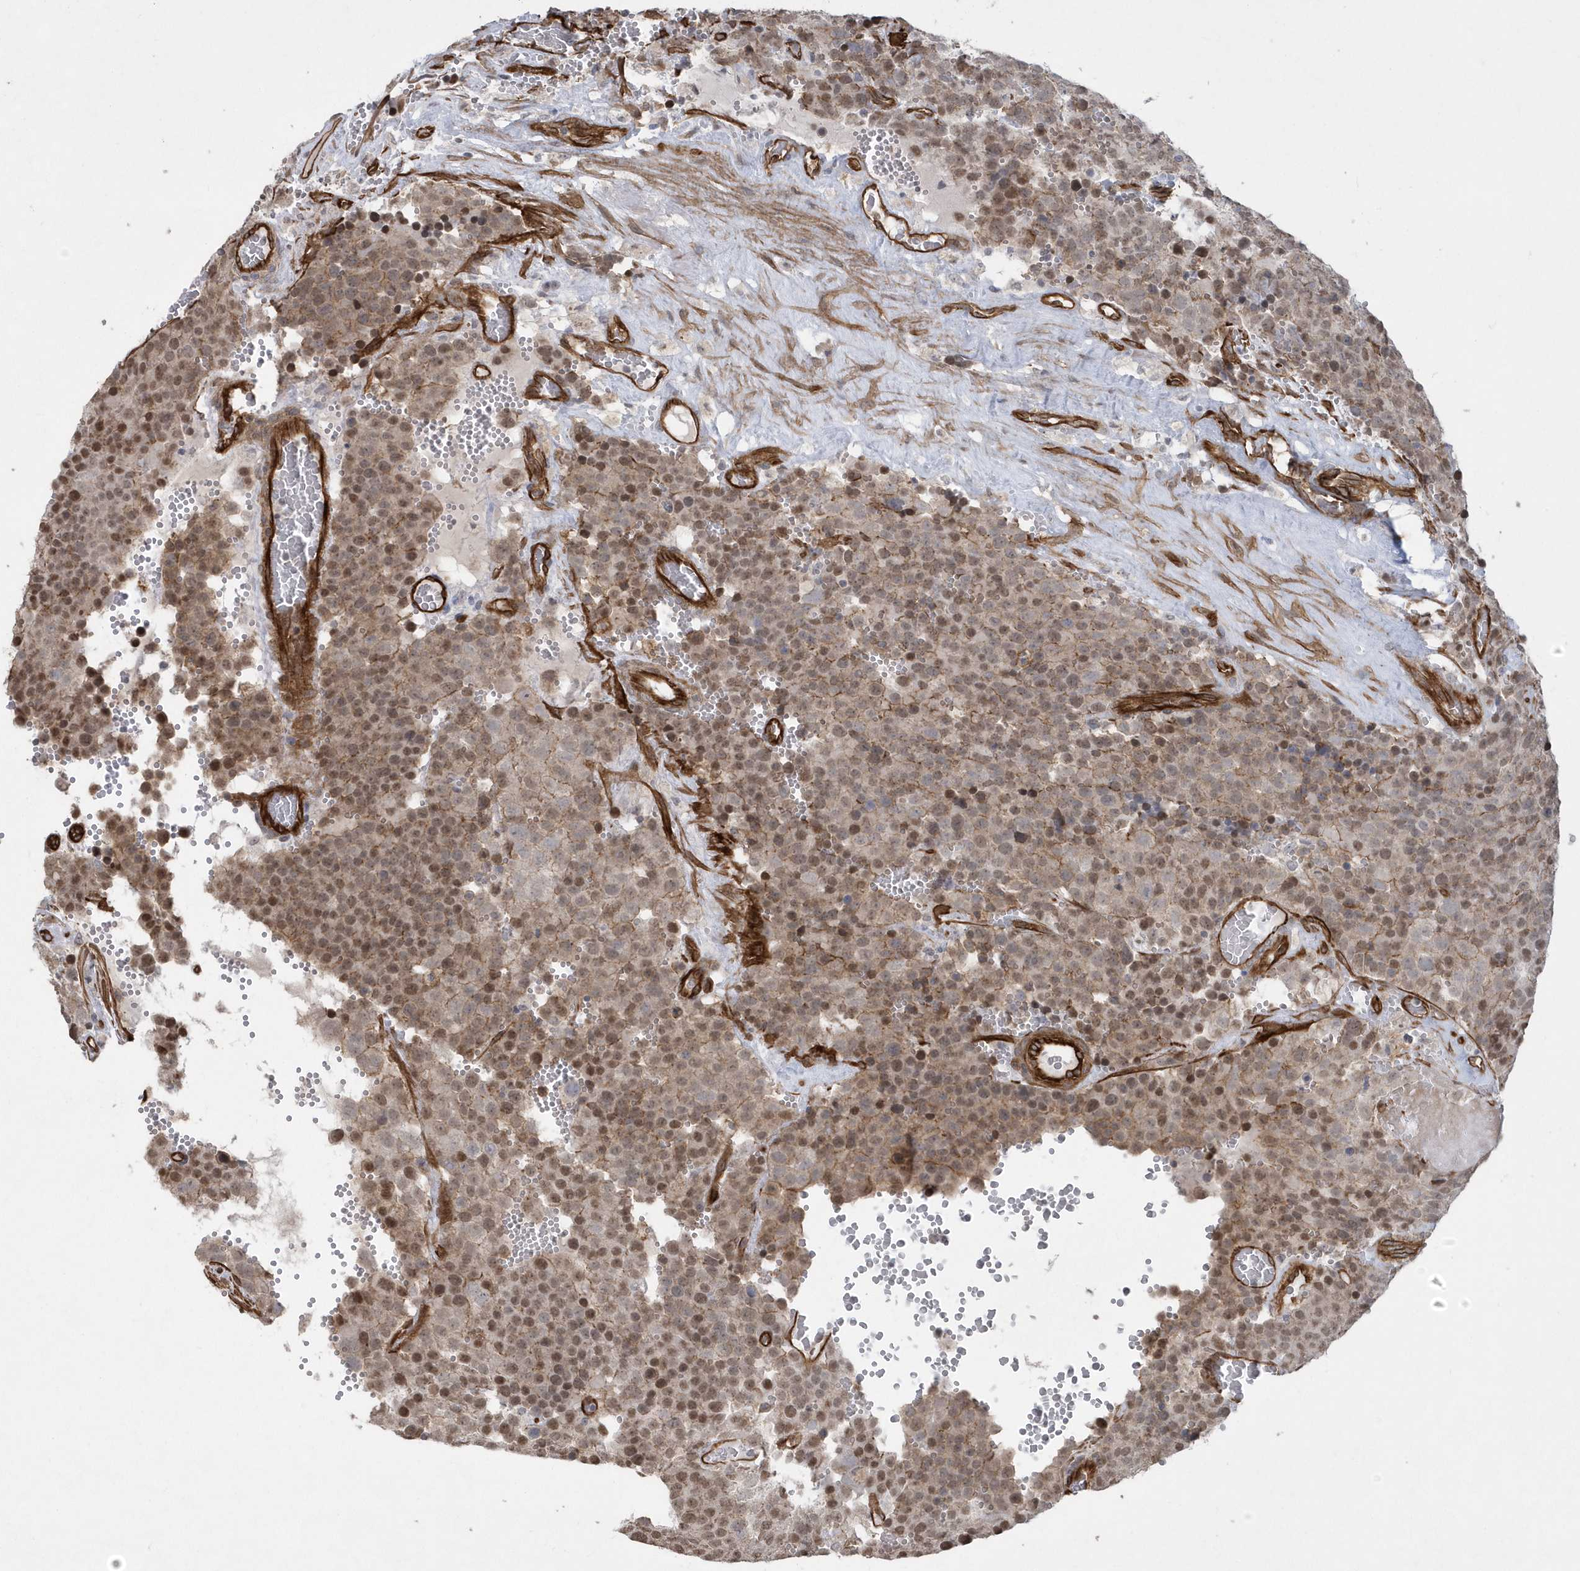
{"staining": {"intensity": "moderate", "quantity": ">75%", "location": "cytoplasmic/membranous,nuclear"}, "tissue": "testis cancer", "cell_type": "Tumor cells", "image_type": "cancer", "snomed": [{"axis": "morphology", "description": "Seminoma, NOS"}, {"axis": "topography", "description": "Testis"}], "caption": "Testis cancer (seminoma) stained with a brown dye shows moderate cytoplasmic/membranous and nuclear positive positivity in approximately >75% of tumor cells.", "gene": "RAI14", "patient": {"sex": "male", "age": 71}}